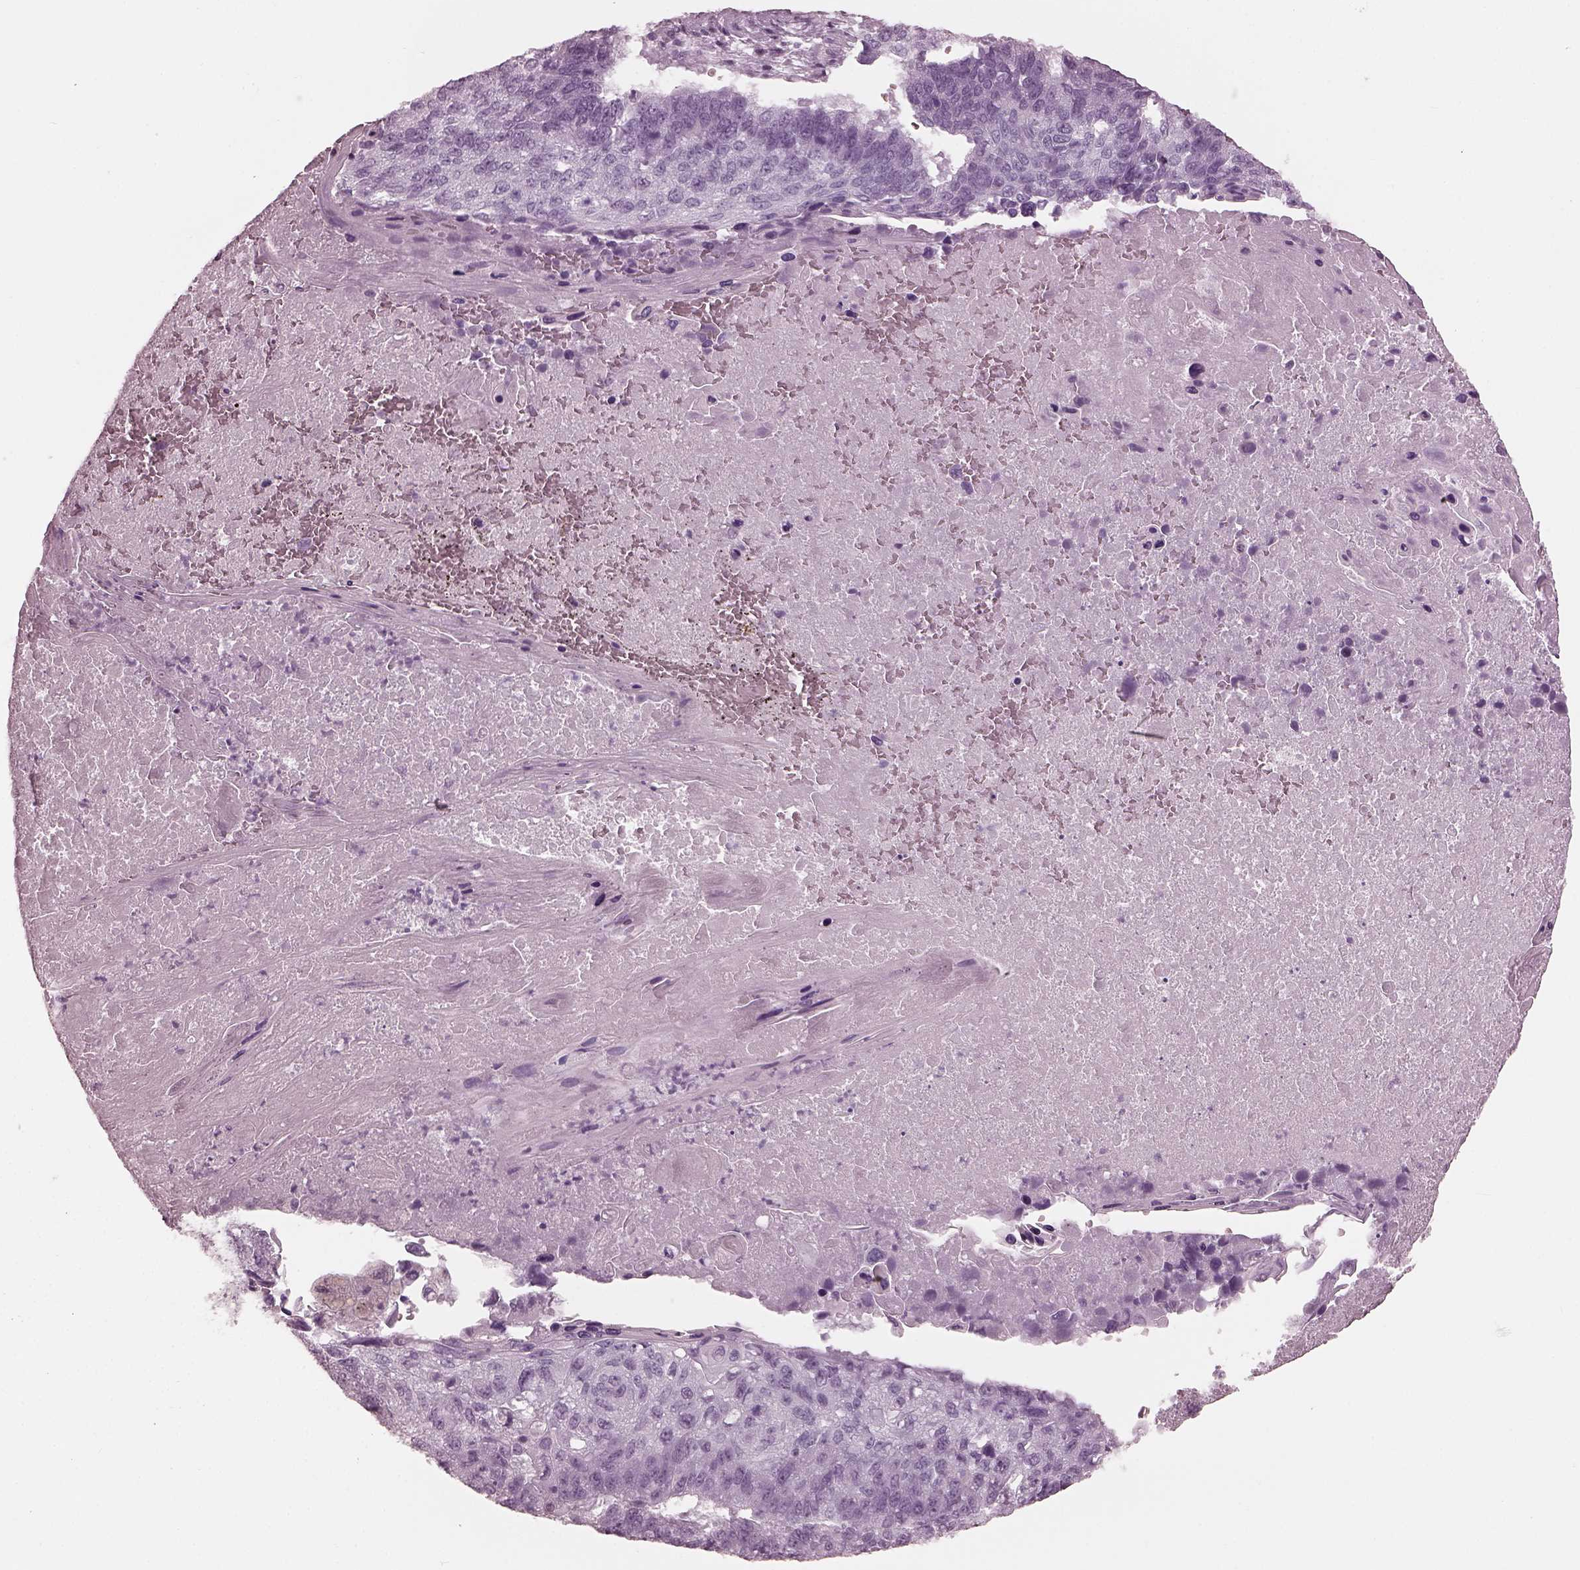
{"staining": {"intensity": "negative", "quantity": "none", "location": "none"}, "tissue": "lung cancer", "cell_type": "Tumor cells", "image_type": "cancer", "snomed": [{"axis": "morphology", "description": "Squamous cell carcinoma, NOS"}, {"axis": "topography", "description": "Lung"}], "caption": "Immunohistochemistry photomicrograph of neoplastic tissue: human squamous cell carcinoma (lung) stained with DAB displays no significant protein staining in tumor cells. The staining was performed using DAB to visualize the protein expression in brown, while the nuclei were stained in blue with hematoxylin (Magnification: 20x).", "gene": "FABP9", "patient": {"sex": "male", "age": 73}}